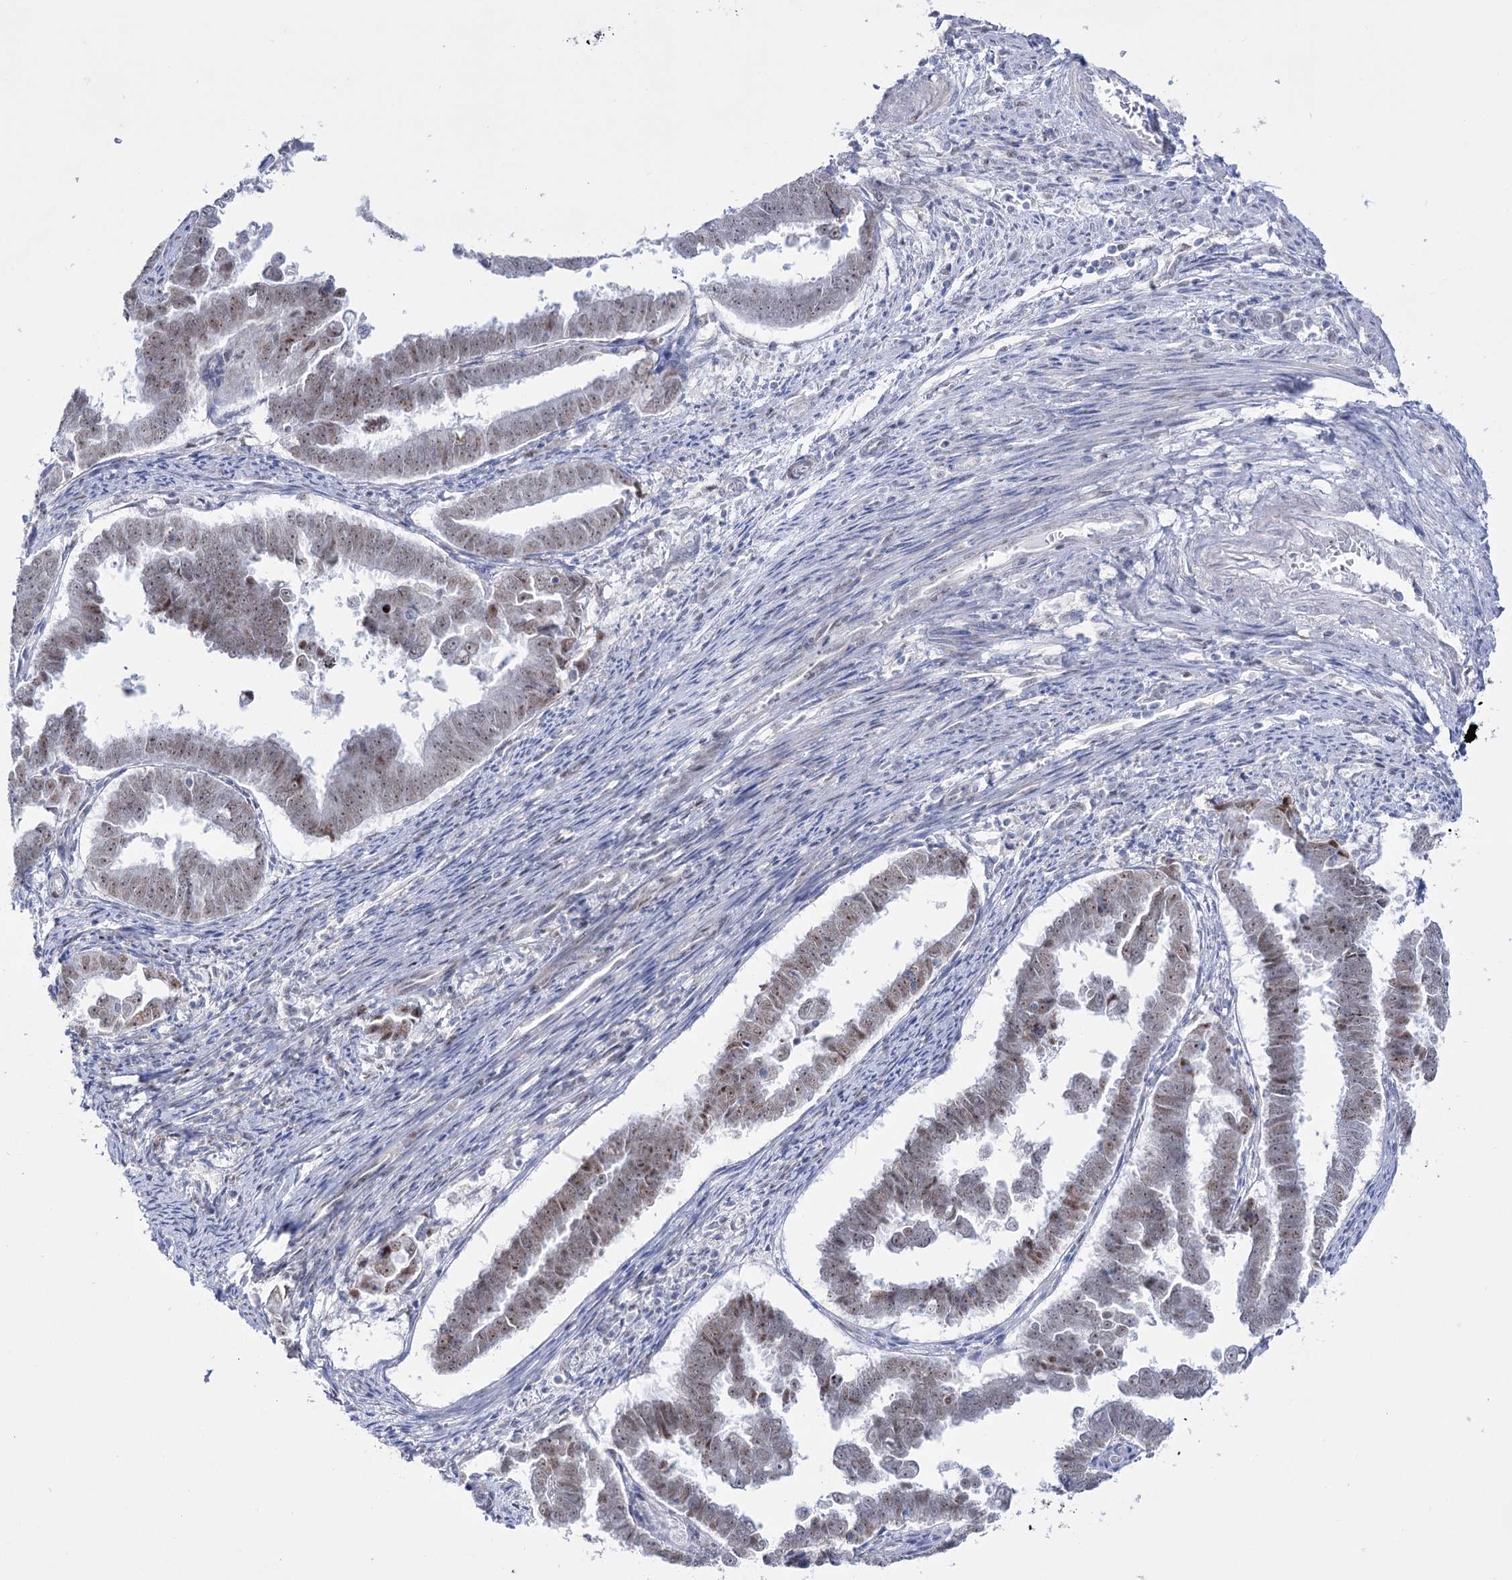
{"staining": {"intensity": "moderate", "quantity": "<25%", "location": "nuclear"}, "tissue": "endometrial cancer", "cell_type": "Tumor cells", "image_type": "cancer", "snomed": [{"axis": "morphology", "description": "Adenocarcinoma, NOS"}, {"axis": "topography", "description": "Endometrium"}], "caption": "This is a photomicrograph of immunohistochemistry (IHC) staining of endometrial cancer, which shows moderate staining in the nuclear of tumor cells.", "gene": "RBM15B", "patient": {"sex": "female", "age": 75}}